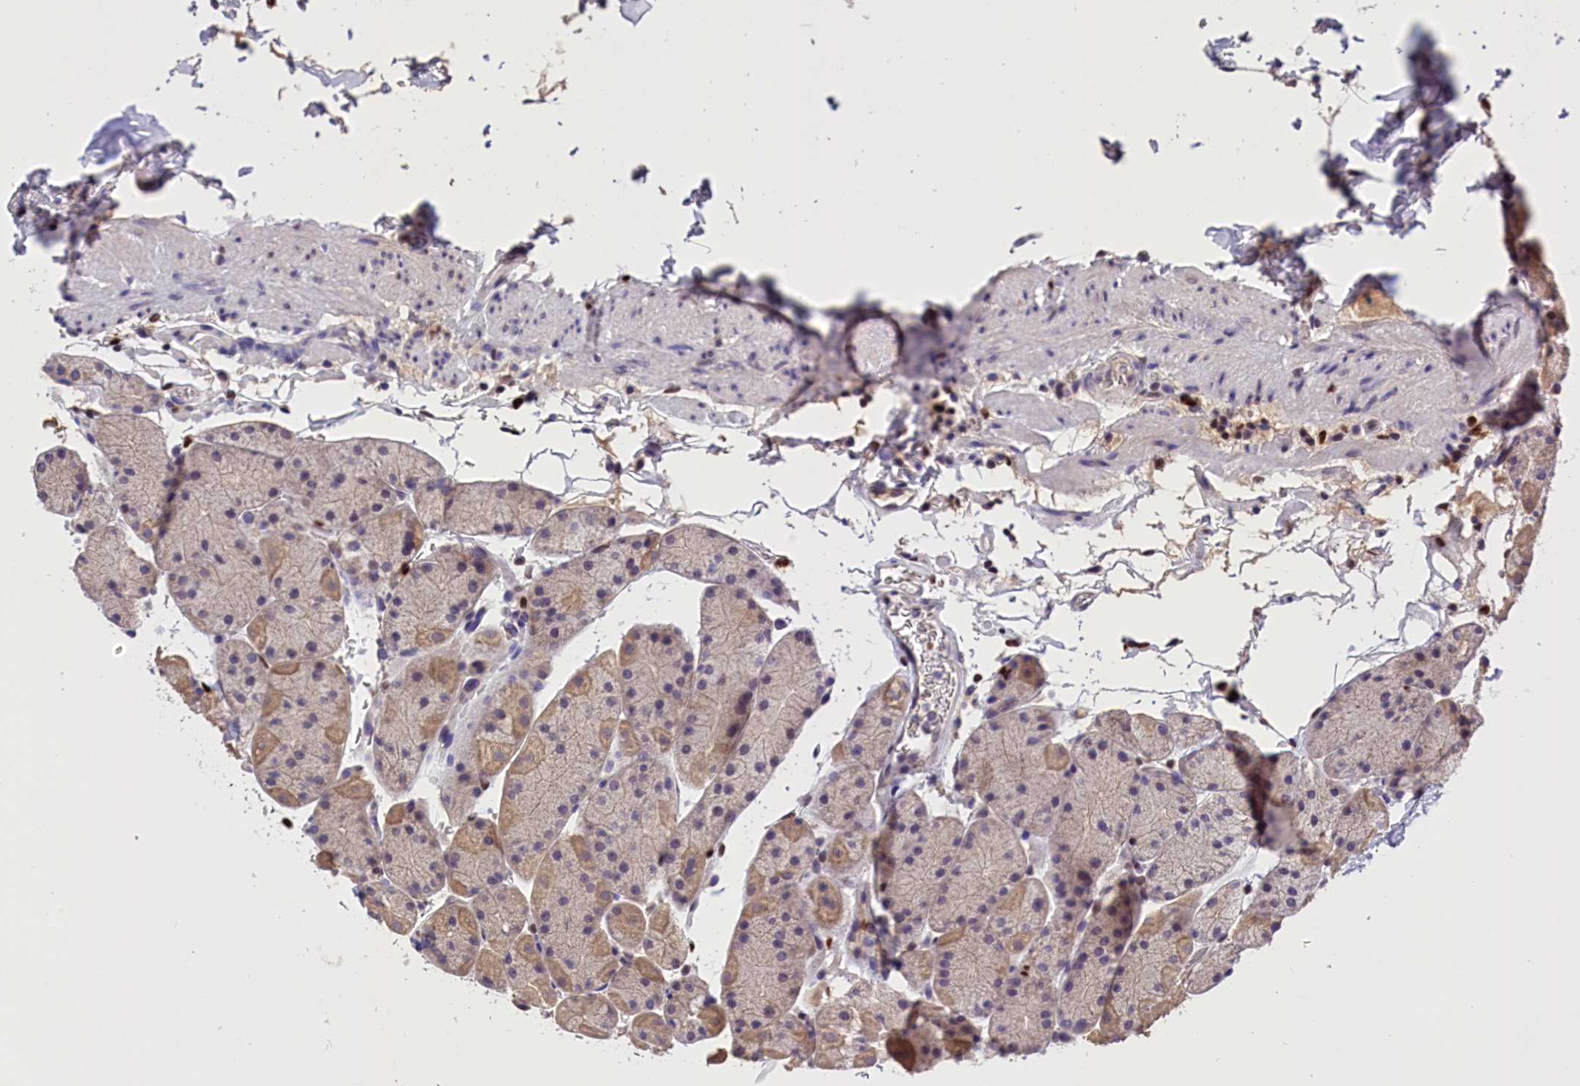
{"staining": {"intensity": "weak", "quantity": ">75%", "location": "cytoplasmic/membranous"}, "tissue": "stomach", "cell_type": "Glandular cells", "image_type": "normal", "snomed": [{"axis": "morphology", "description": "Normal tissue, NOS"}, {"axis": "topography", "description": "Stomach, upper"}, {"axis": "topography", "description": "Stomach, lower"}], "caption": "Immunohistochemistry (IHC) micrograph of unremarkable stomach: stomach stained using IHC reveals low levels of weak protein expression localized specifically in the cytoplasmic/membranous of glandular cells, appearing as a cytoplasmic/membranous brown color.", "gene": "BTBD9", "patient": {"sex": "male", "age": 67}}